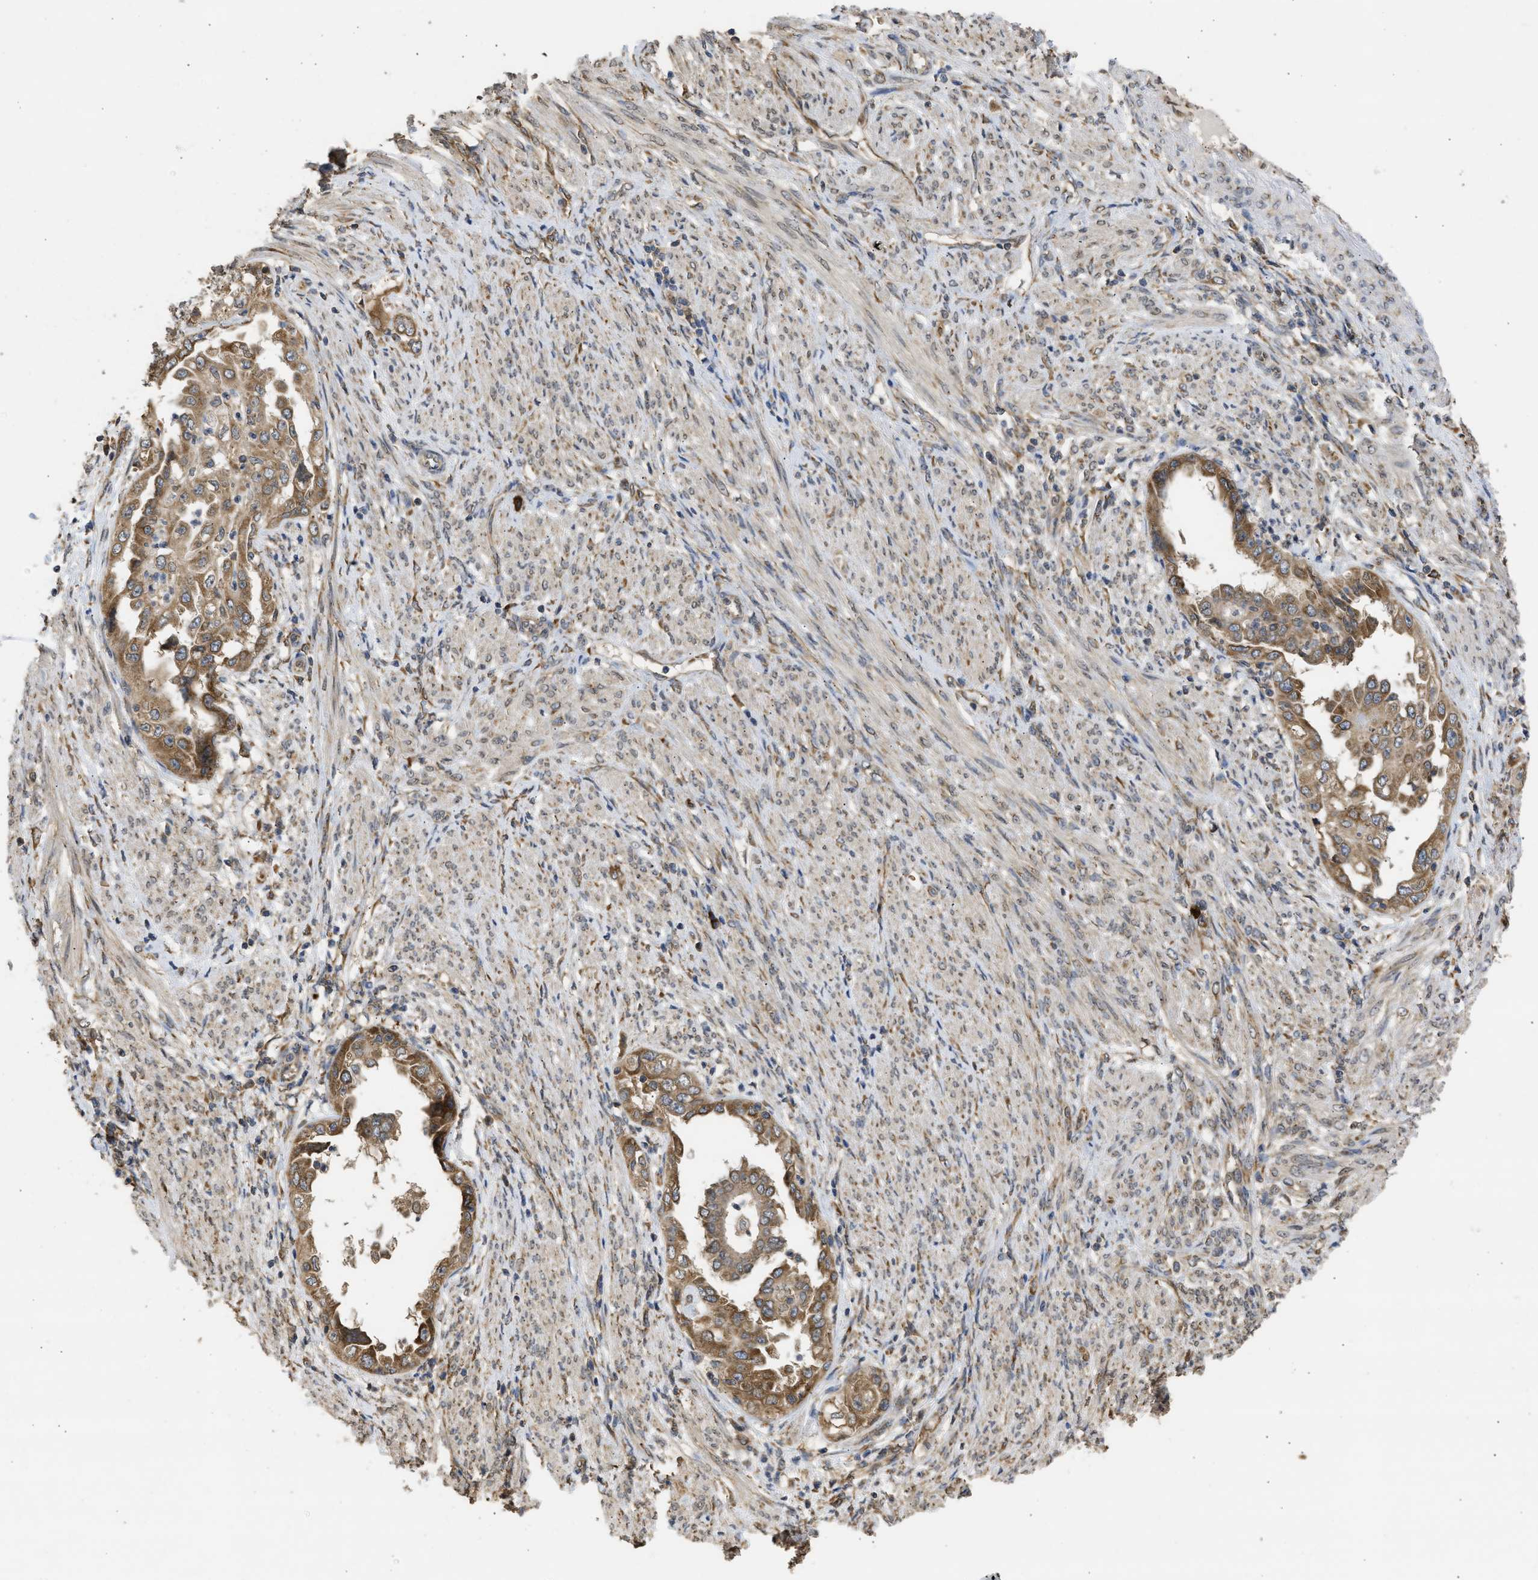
{"staining": {"intensity": "moderate", "quantity": ">75%", "location": "cytoplasmic/membranous"}, "tissue": "endometrial cancer", "cell_type": "Tumor cells", "image_type": "cancer", "snomed": [{"axis": "morphology", "description": "Adenocarcinoma, NOS"}, {"axis": "topography", "description": "Endometrium"}], "caption": "This histopathology image reveals IHC staining of endometrial cancer (adenocarcinoma), with medium moderate cytoplasmic/membranous staining in about >75% of tumor cells.", "gene": "DNAJC1", "patient": {"sex": "female", "age": 85}}